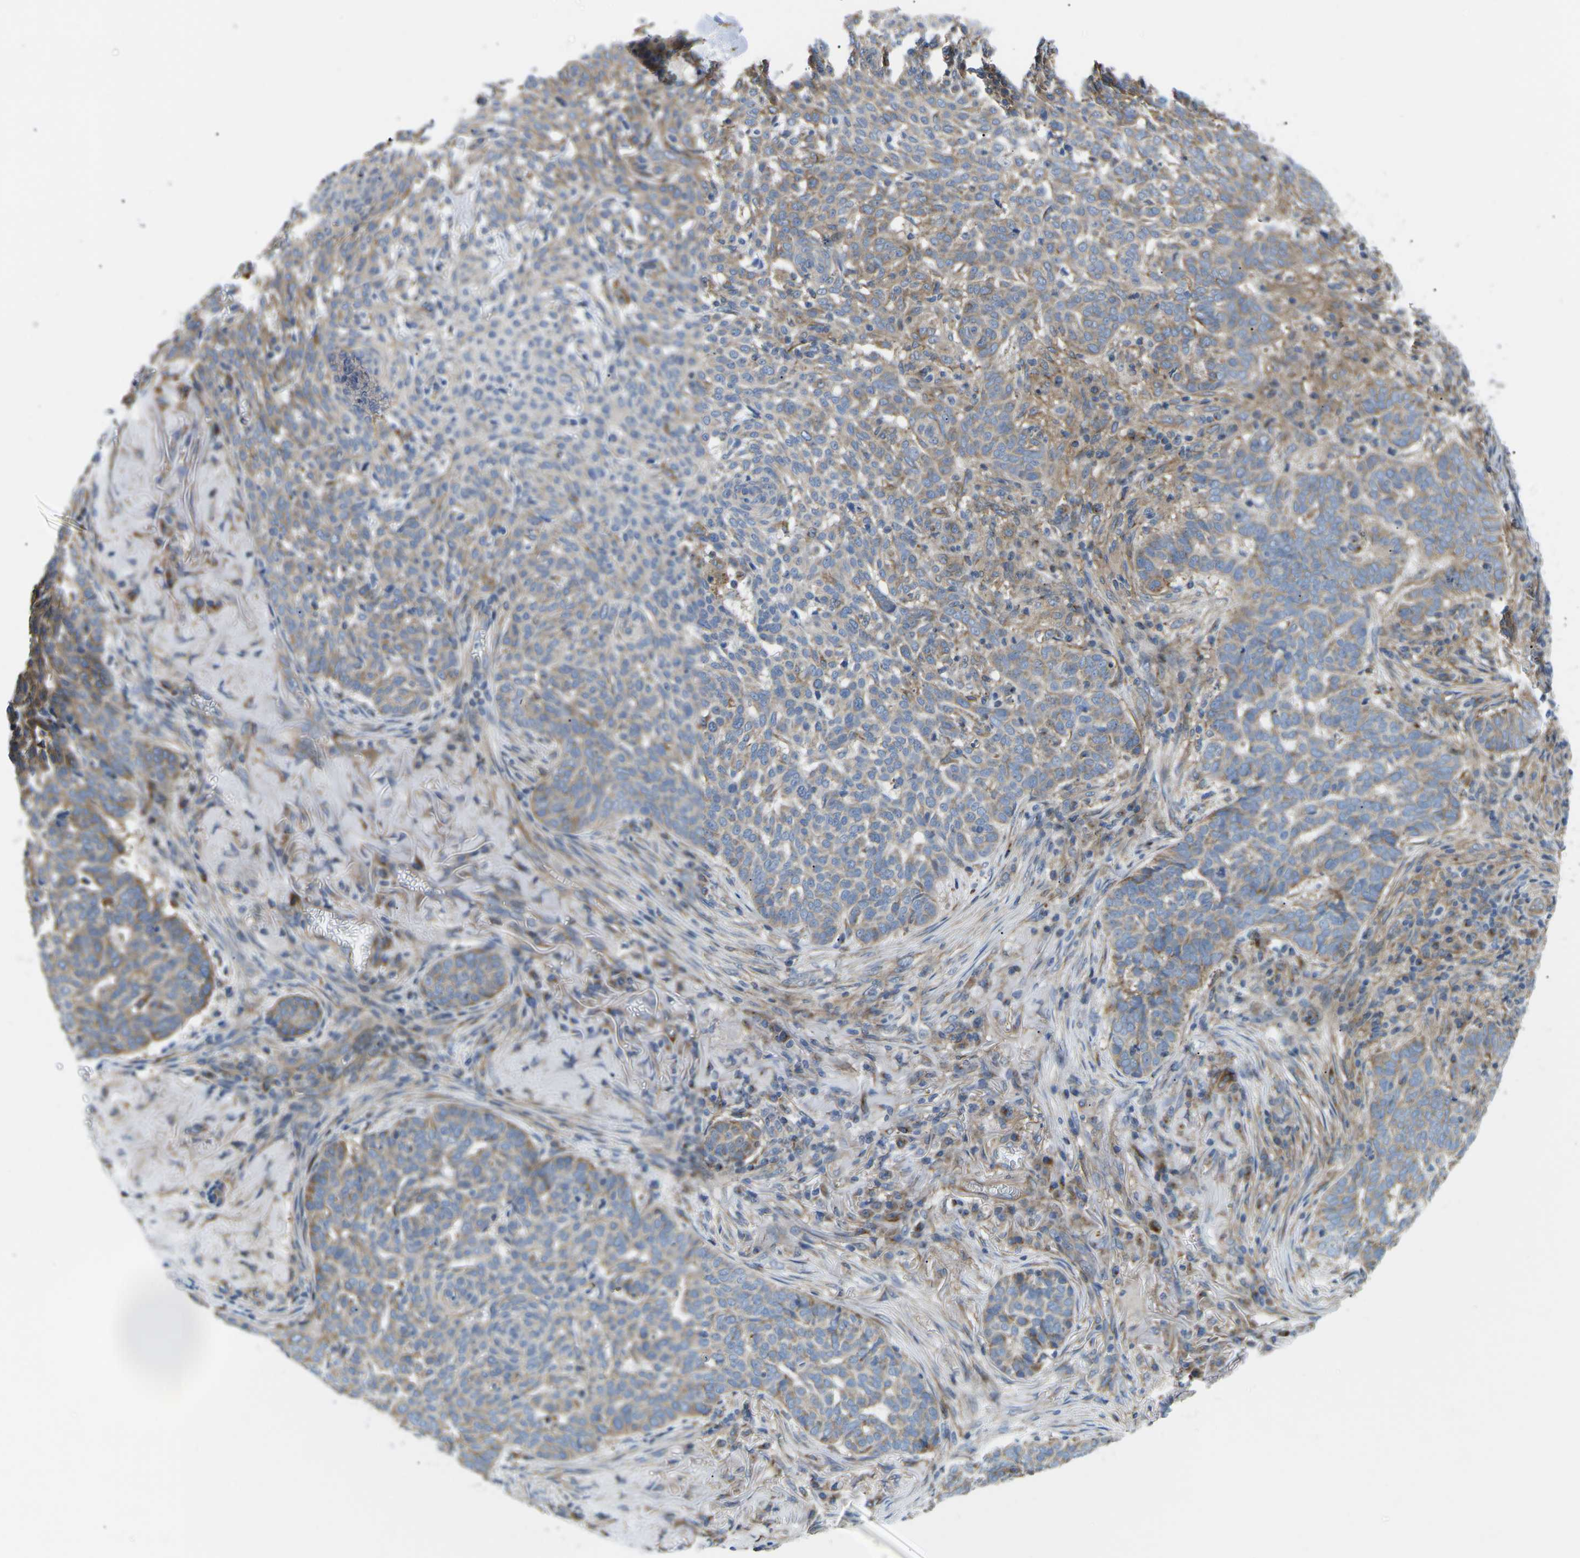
{"staining": {"intensity": "moderate", "quantity": "25%-75%", "location": "cytoplasmic/membranous"}, "tissue": "skin cancer", "cell_type": "Tumor cells", "image_type": "cancer", "snomed": [{"axis": "morphology", "description": "Basal cell carcinoma"}, {"axis": "topography", "description": "Skin"}], "caption": "Approximately 25%-75% of tumor cells in human skin cancer show moderate cytoplasmic/membranous protein staining as visualized by brown immunohistochemical staining.", "gene": "TMEFF2", "patient": {"sex": "male", "age": 85}}